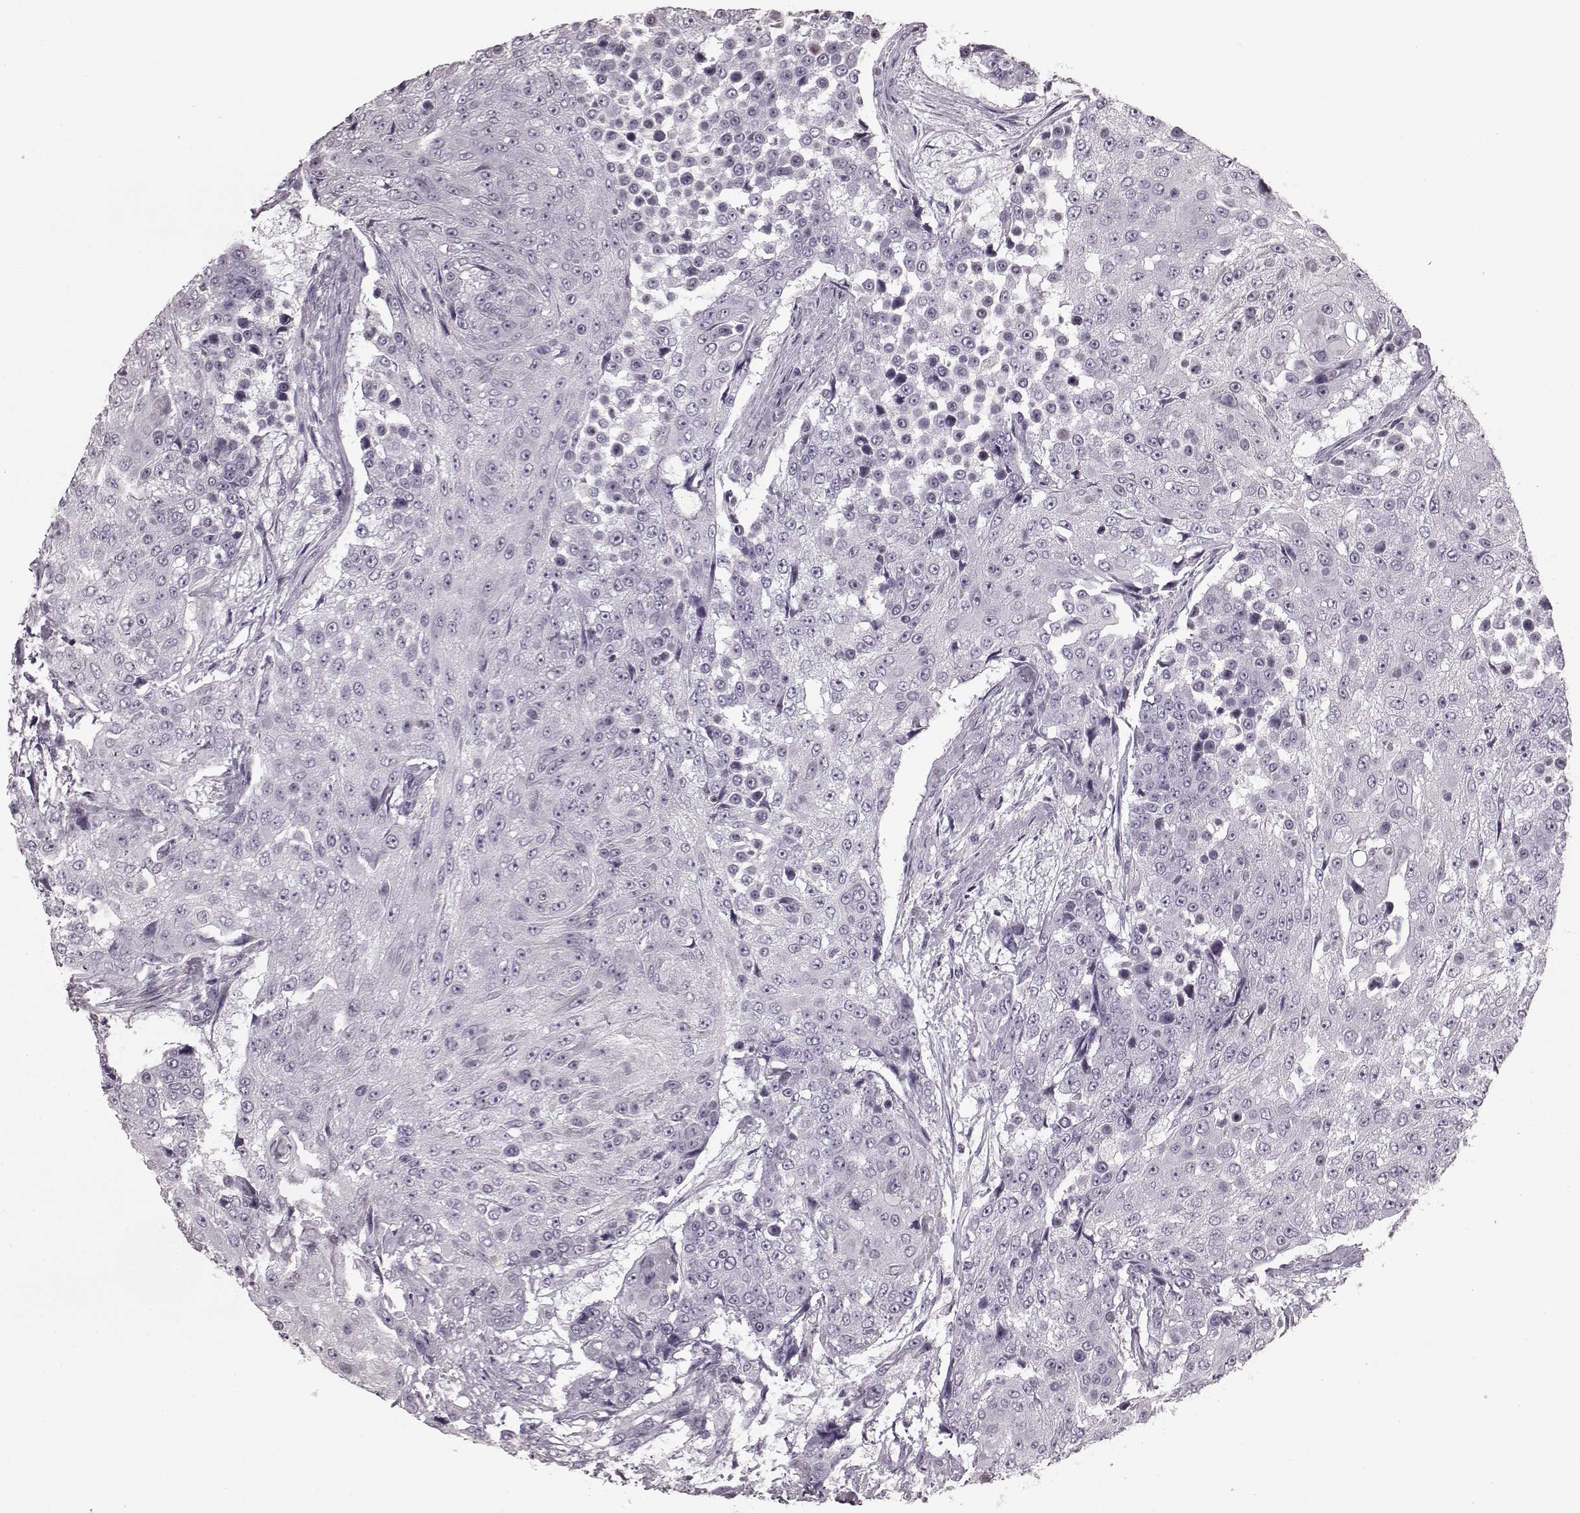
{"staining": {"intensity": "negative", "quantity": "none", "location": "none"}, "tissue": "urothelial cancer", "cell_type": "Tumor cells", "image_type": "cancer", "snomed": [{"axis": "morphology", "description": "Urothelial carcinoma, High grade"}, {"axis": "topography", "description": "Urinary bladder"}], "caption": "There is no significant expression in tumor cells of urothelial cancer.", "gene": "CST7", "patient": {"sex": "female", "age": 63}}